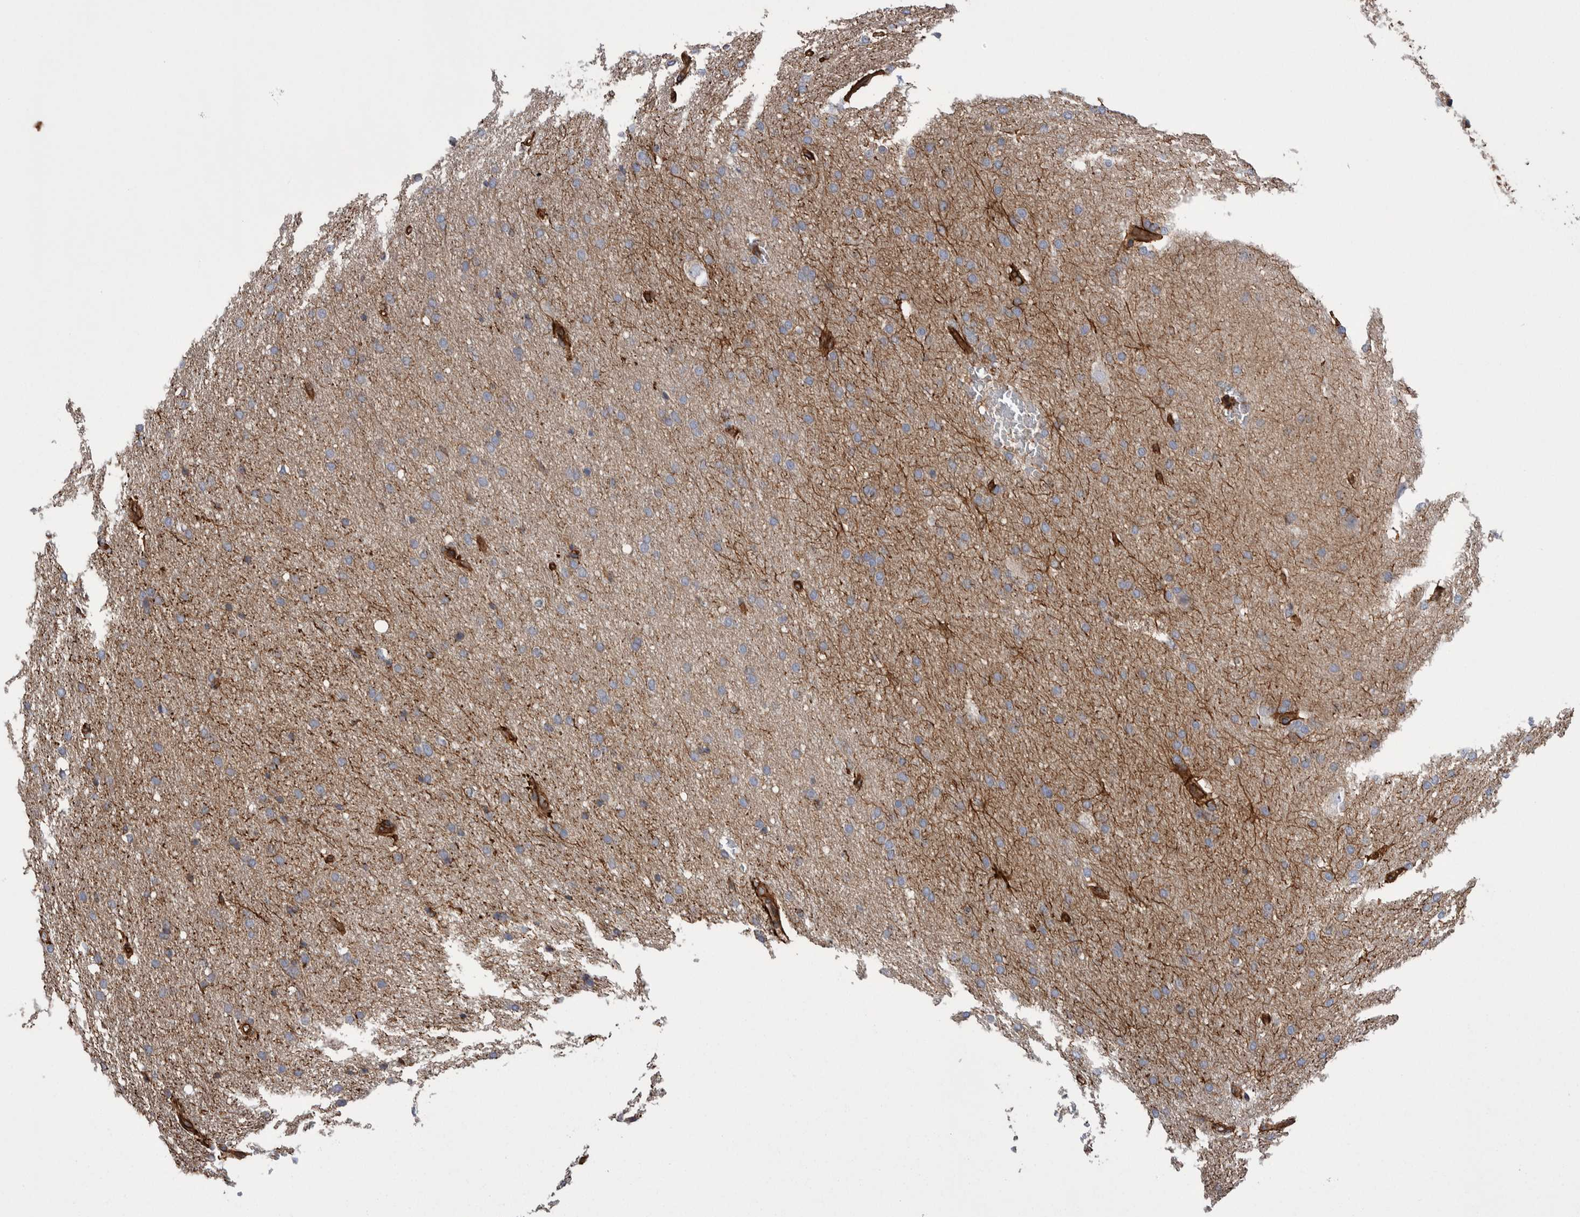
{"staining": {"intensity": "negative", "quantity": "none", "location": "none"}, "tissue": "glioma", "cell_type": "Tumor cells", "image_type": "cancer", "snomed": [{"axis": "morphology", "description": "Glioma, malignant, Low grade"}, {"axis": "topography", "description": "Brain"}], "caption": "Tumor cells show no significant protein staining in malignant glioma (low-grade).", "gene": "KIF12", "patient": {"sex": "female", "age": 37}}